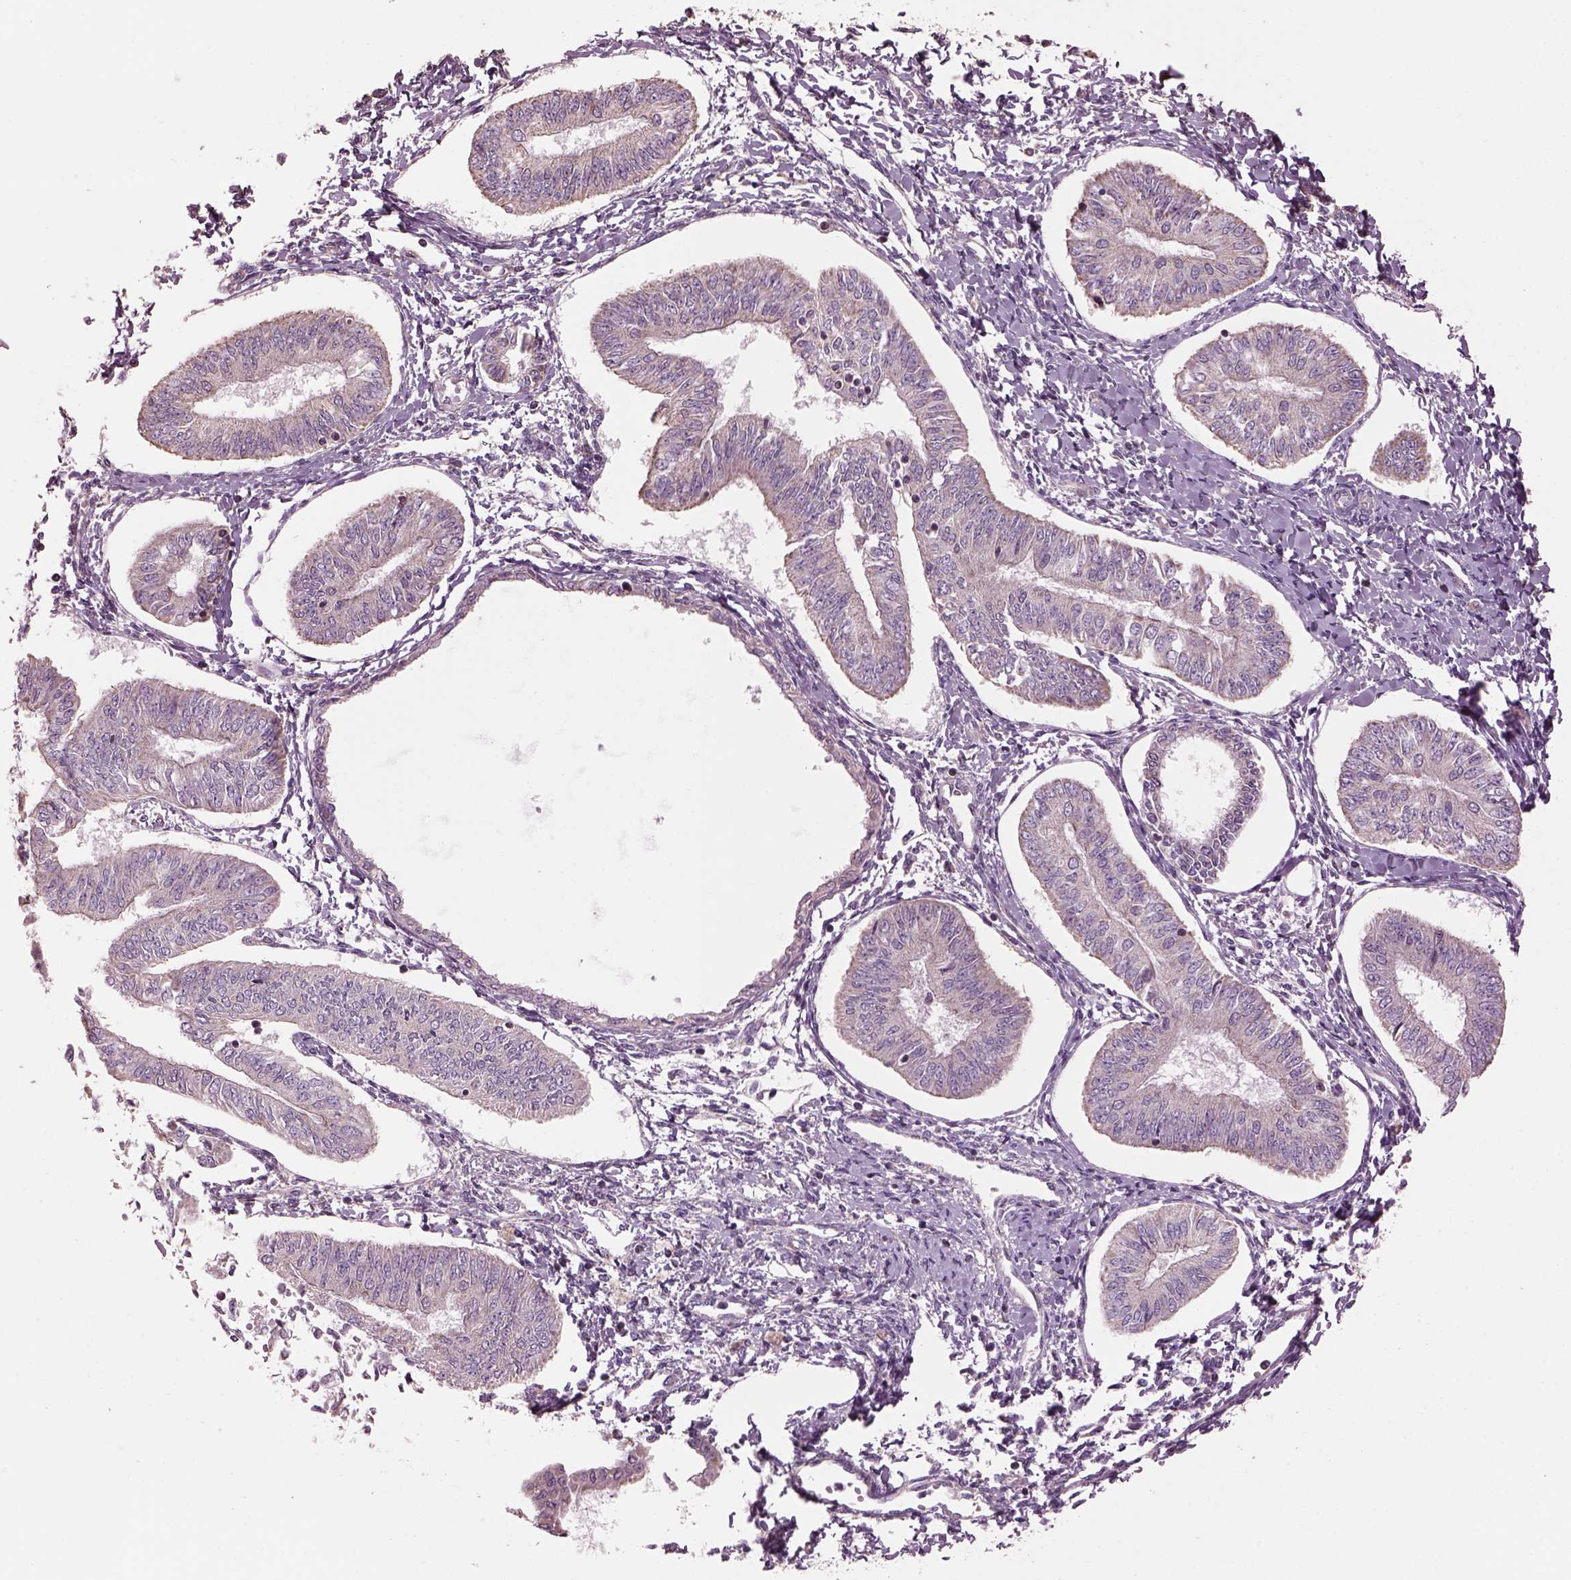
{"staining": {"intensity": "negative", "quantity": "none", "location": "none"}, "tissue": "endometrial cancer", "cell_type": "Tumor cells", "image_type": "cancer", "snomed": [{"axis": "morphology", "description": "Adenocarcinoma, NOS"}, {"axis": "topography", "description": "Endometrium"}], "caption": "This is a histopathology image of immunohistochemistry (IHC) staining of endometrial adenocarcinoma, which shows no expression in tumor cells. (Brightfield microscopy of DAB (3,3'-diaminobenzidine) immunohistochemistry (IHC) at high magnification).", "gene": "SPATA7", "patient": {"sex": "female", "age": 58}}